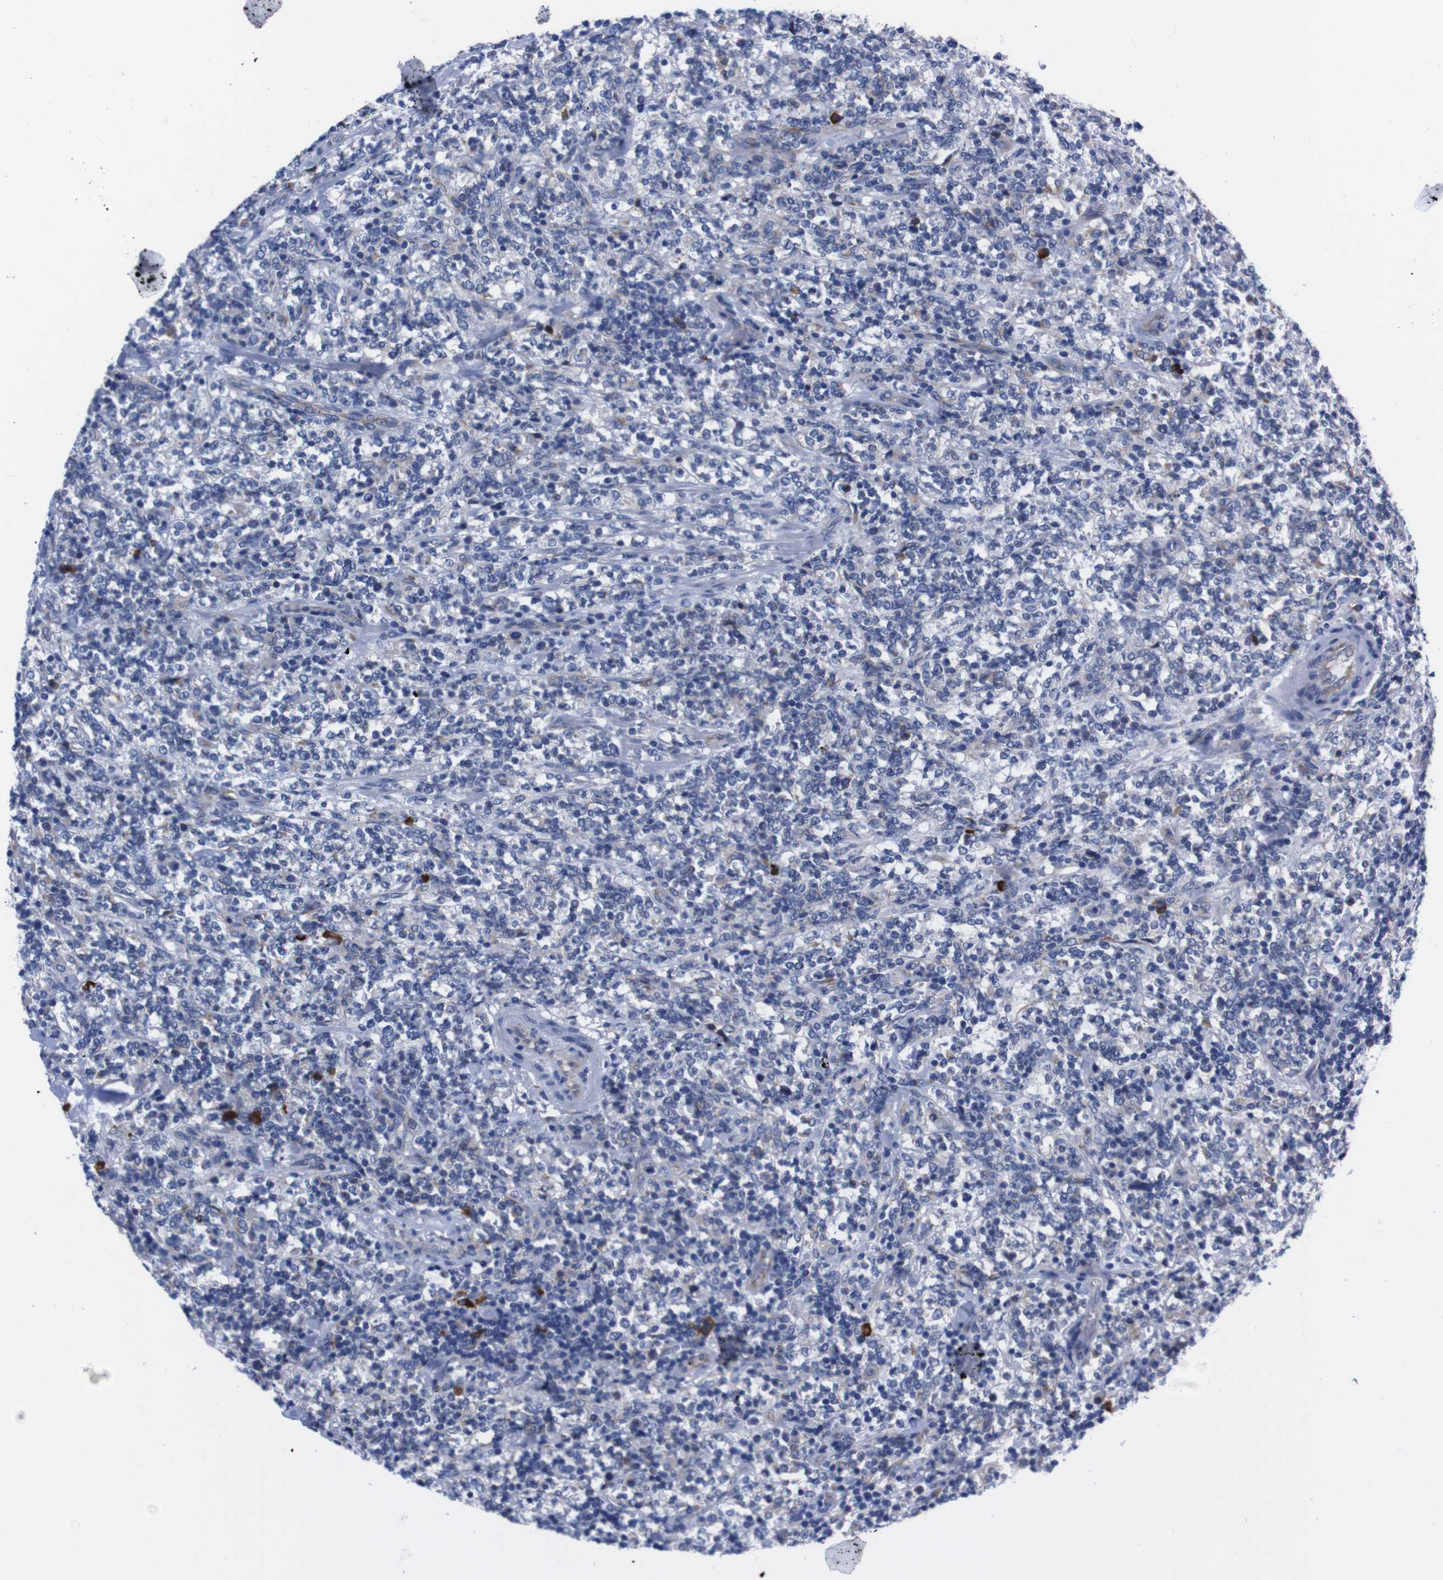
{"staining": {"intensity": "negative", "quantity": "none", "location": "none"}, "tissue": "lymphoma", "cell_type": "Tumor cells", "image_type": "cancer", "snomed": [{"axis": "morphology", "description": "Malignant lymphoma, non-Hodgkin's type, High grade"}, {"axis": "topography", "description": "Soft tissue"}], "caption": "Immunohistochemistry (IHC) histopathology image of lymphoma stained for a protein (brown), which reveals no expression in tumor cells.", "gene": "NEBL", "patient": {"sex": "male", "age": 18}}